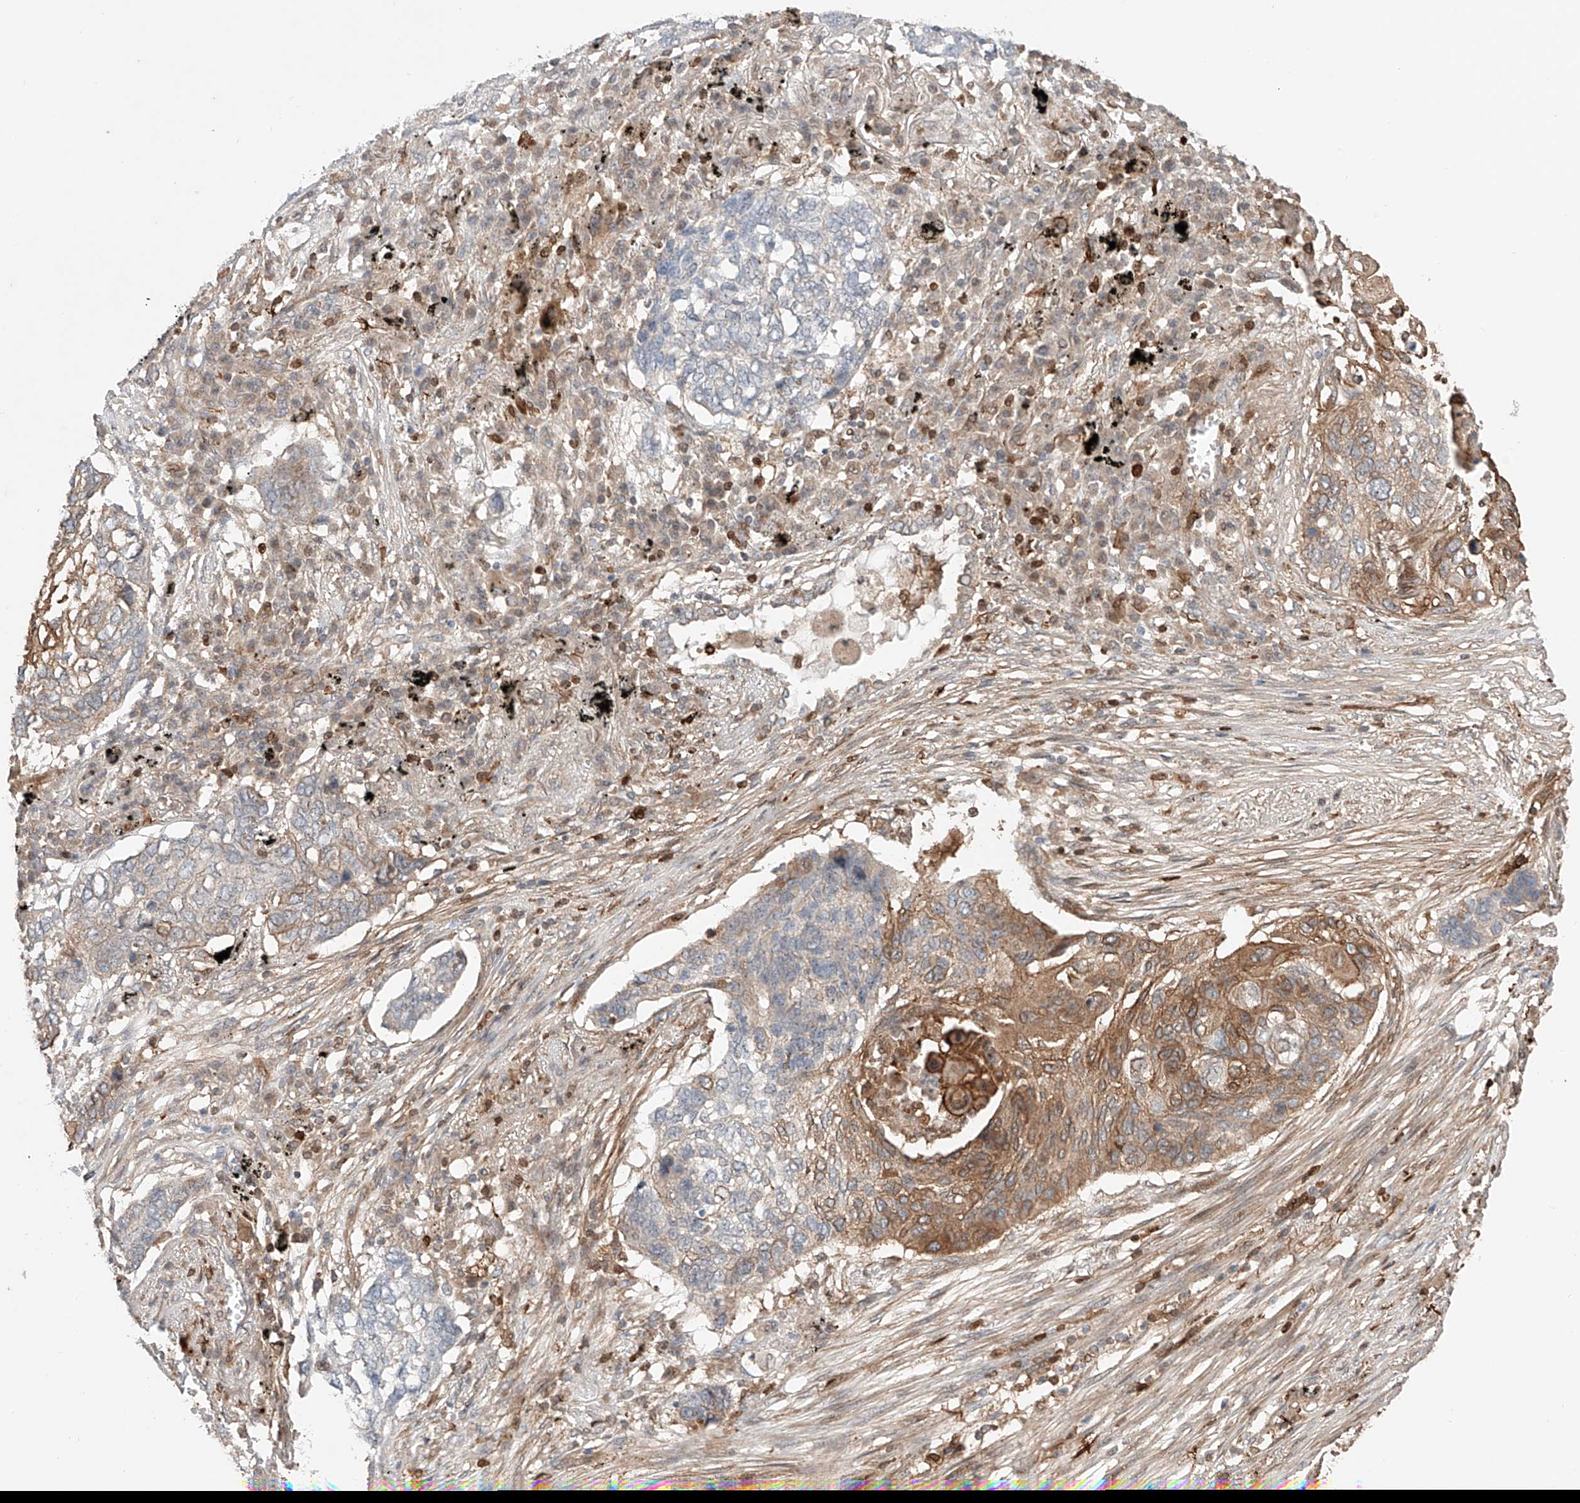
{"staining": {"intensity": "moderate", "quantity": "<25%", "location": "cytoplasmic/membranous"}, "tissue": "lung cancer", "cell_type": "Tumor cells", "image_type": "cancer", "snomed": [{"axis": "morphology", "description": "Squamous cell carcinoma, NOS"}, {"axis": "topography", "description": "Lung"}], "caption": "Lung squamous cell carcinoma tissue shows moderate cytoplasmic/membranous positivity in approximately <25% of tumor cells, visualized by immunohistochemistry. (Brightfield microscopy of DAB IHC at high magnification).", "gene": "IGSF22", "patient": {"sex": "female", "age": 63}}